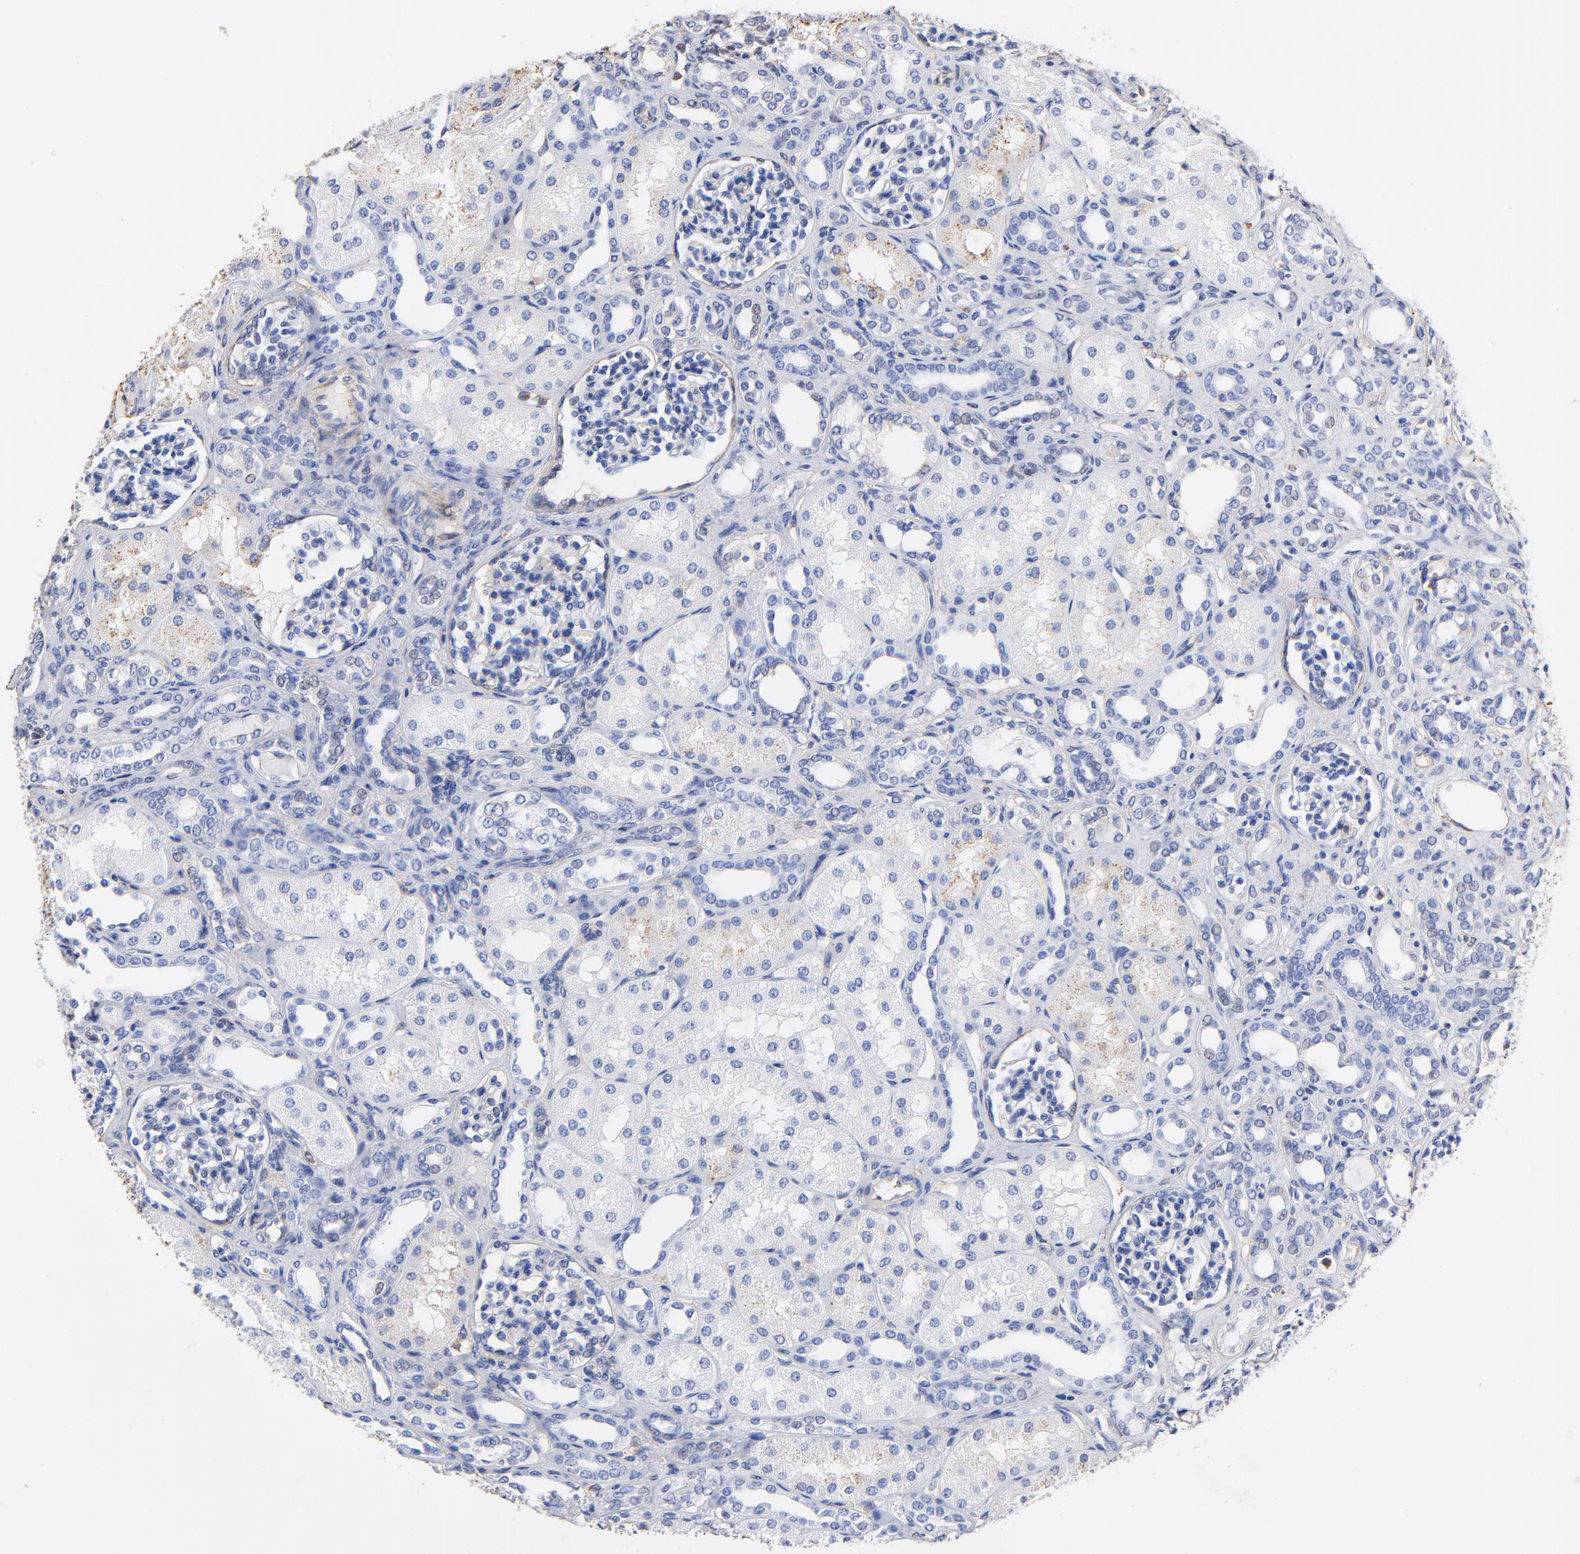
{"staining": {"intensity": "negative", "quantity": "none", "location": "none"}, "tissue": "kidney", "cell_type": "Cells in glomeruli", "image_type": "normal", "snomed": [{"axis": "morphology", "description": "Normal tissue, NOS"}, {"axis": "topography", "description": "Kidney"}], "caption": "Unremarkable kidney was stained to show a protein in brown. There is no significant positivity in cells in glomeruli. The staining was performed using DAB to visualize the protein expression in brown, while the nuclei were stained in blue with hematoxylin (Magnification: 20x).", "gene": "TAGLN2", "patient": {"sex": "male", "age": 7}}